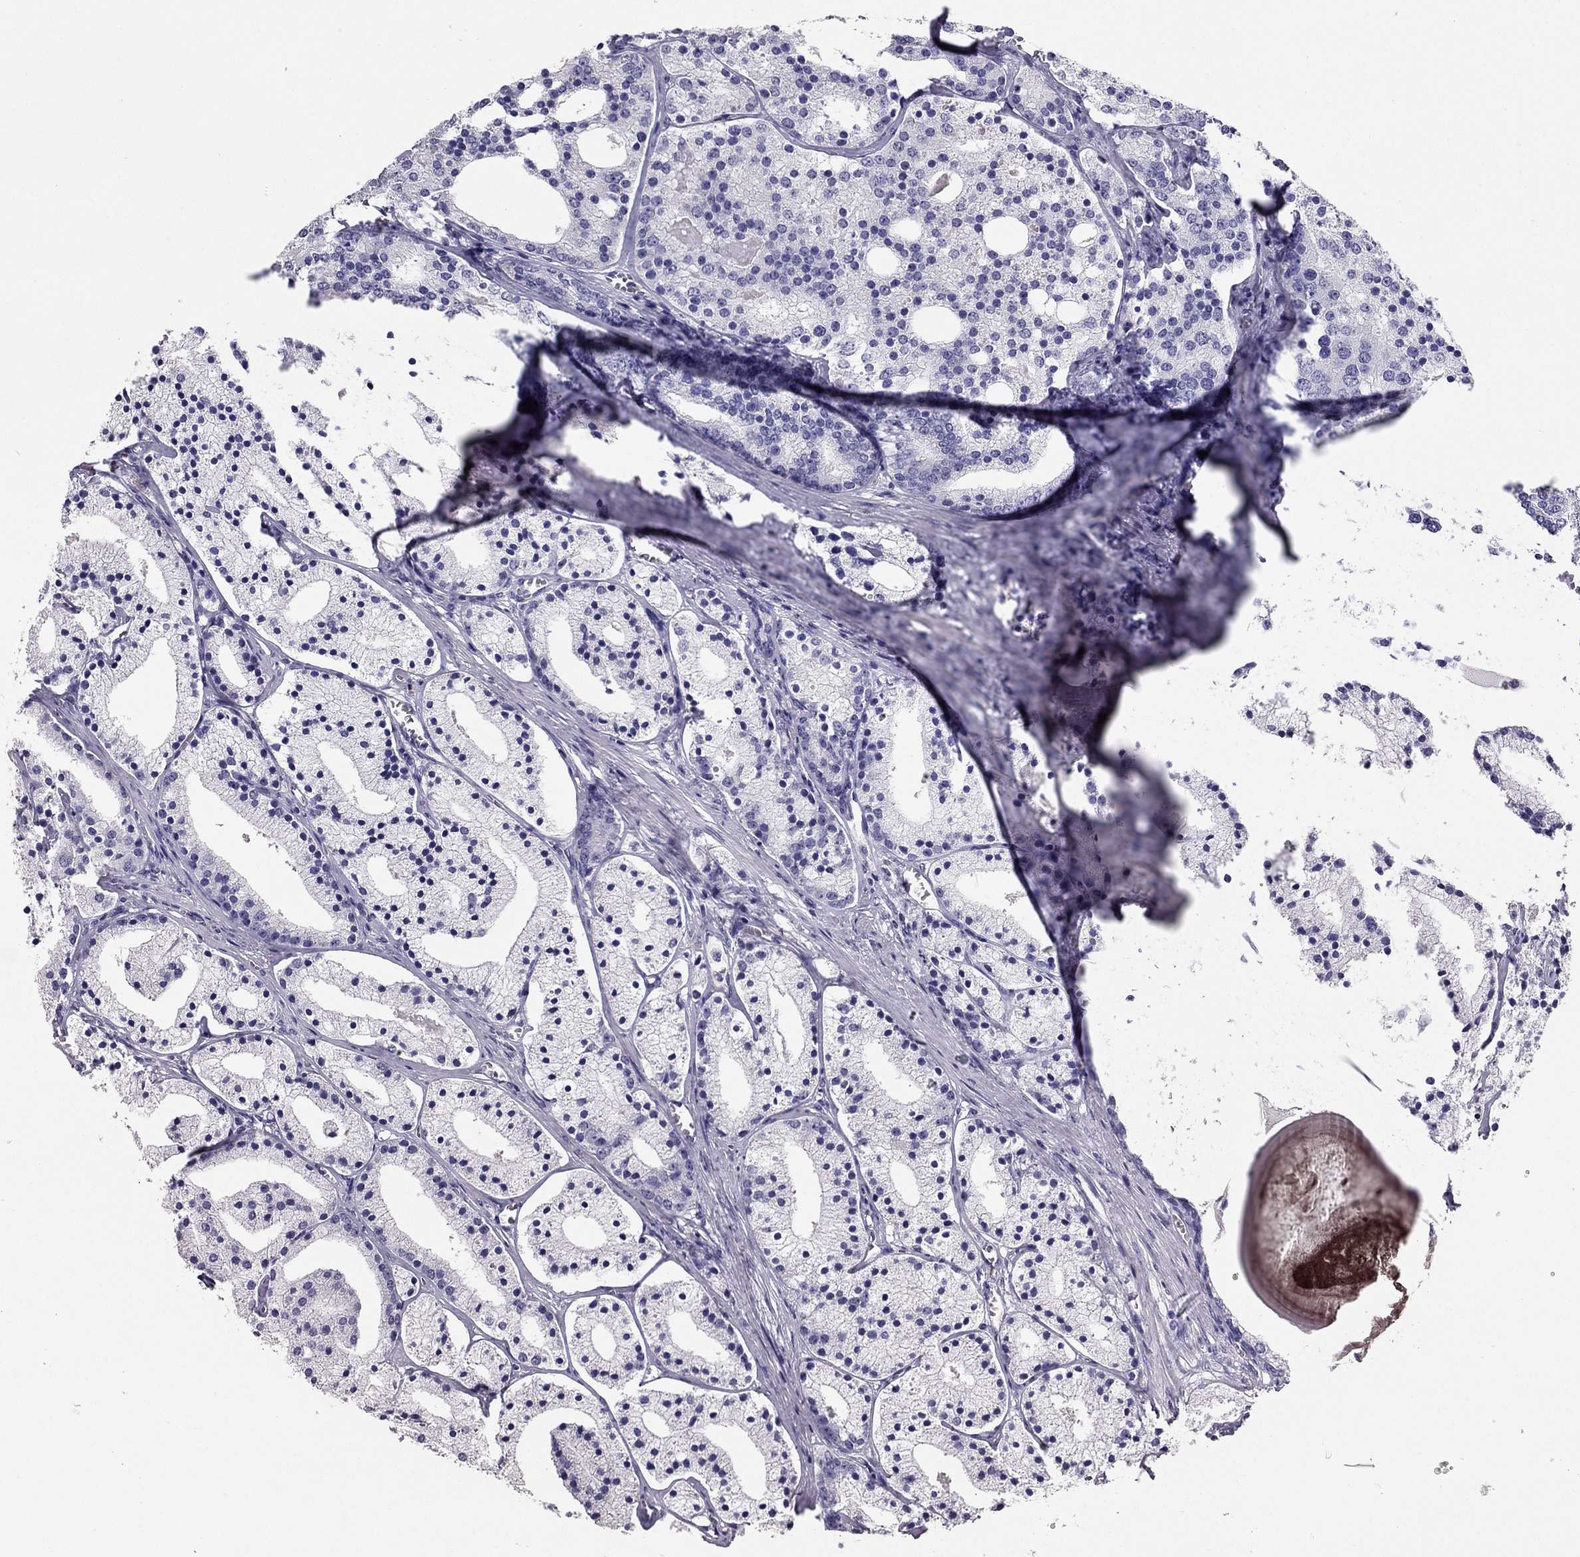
{"staining": {"intensity": "negative", "quantity": "none", "location": "none"}, "tissue": "prostate cancer", "cell_type": "Tumor cells", "image_type": "cancer", "snomed": [{"axis": "morphology", "description": "Adenocarcinoma, NOS"}, {"axis": "topography", "description": "Prostate"}], "caption": "IHC image of human prostate cancer (adenocarcinoma) stained for a protein (brown), which reveals no expression in tumor cells.", "gene": "RHO", "patient": {"sex": "male", "age": 69}}